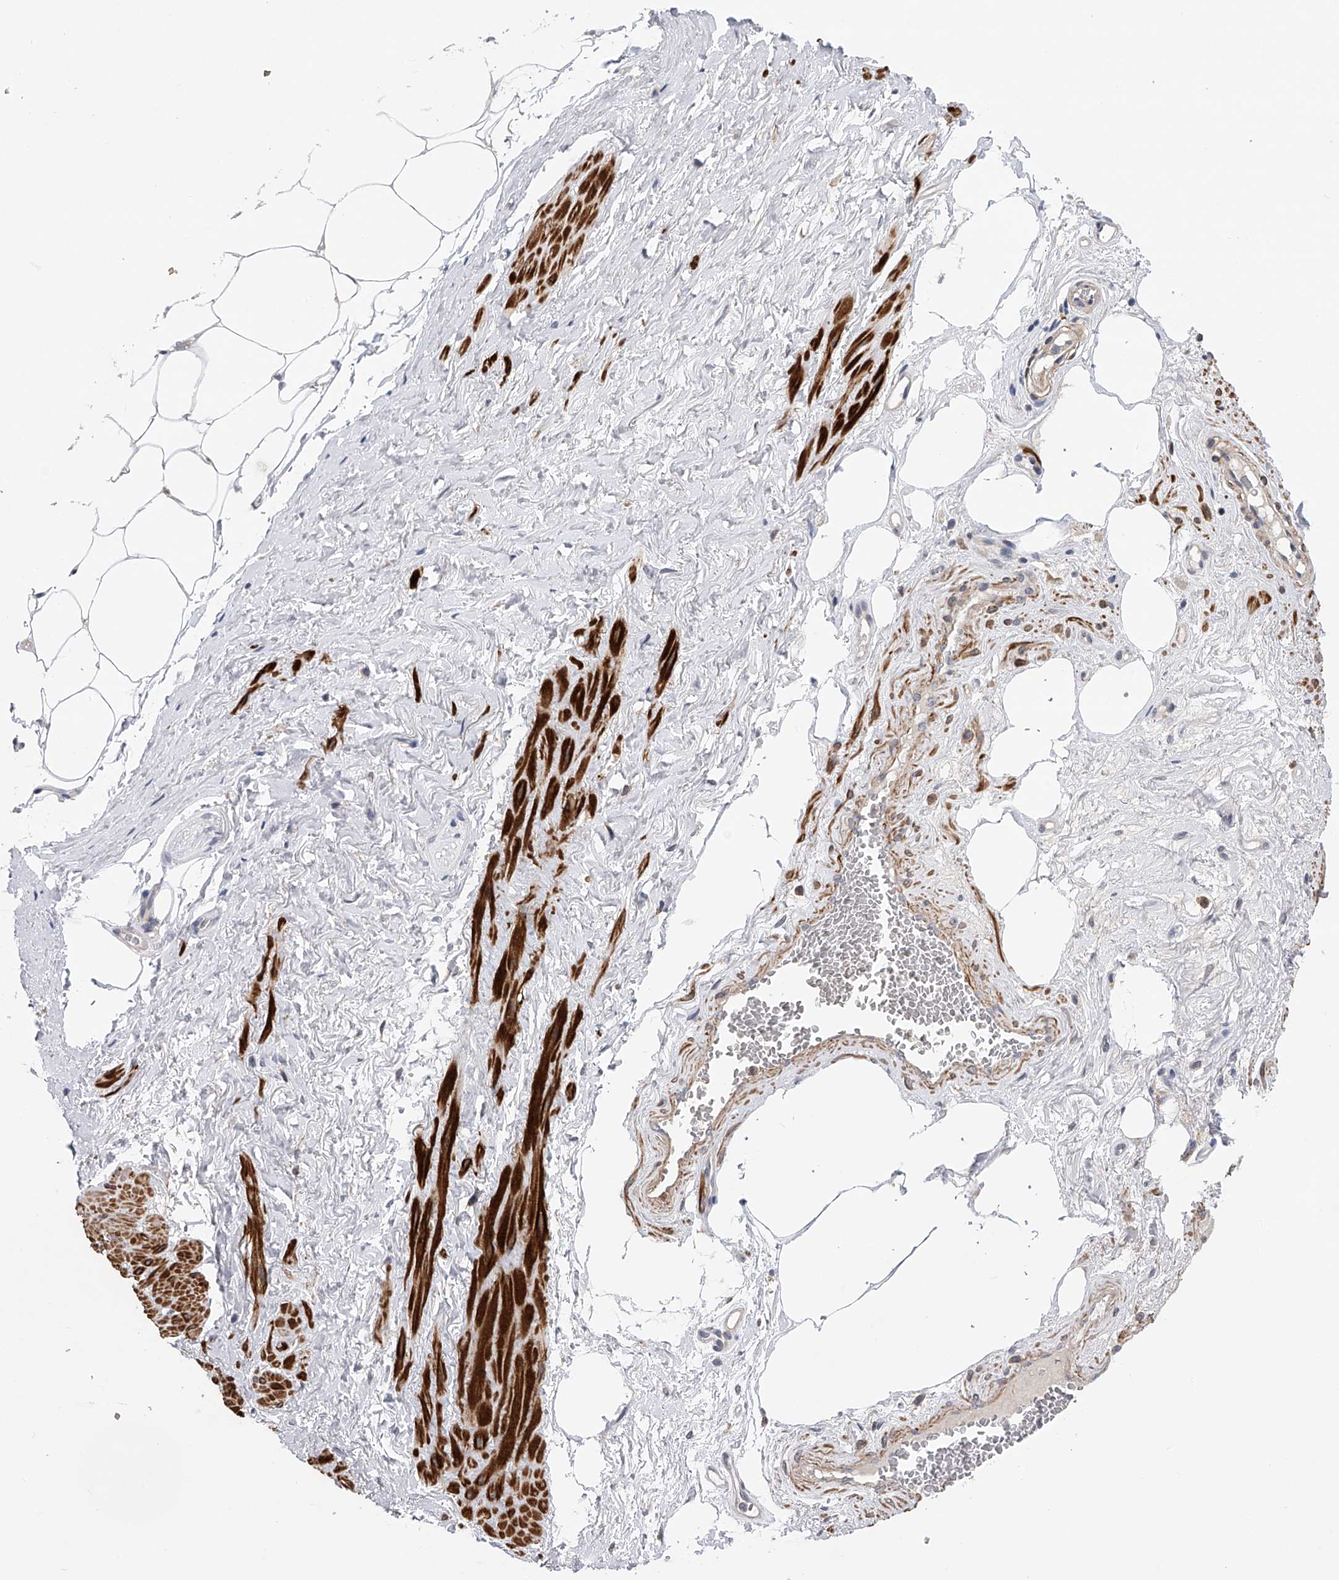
{"staining": {"intensity": "negative", "quantity": "none", "location": "none"}, "tissue": "adipose tissue", "cell_type": "Adipocytes", "image_type": "normal", "snomed": [{"axis": "morphology", "description": "Normal tissue, NOS"}, {"axis": "morphology", "description": "Adenocarcinoma, Low grade"}, {"axis": "topography", "description": "Prostate"}, {"axis": "topography", "description": "Peripheral nerve tissue"}], "caption": "Adipose tissue stained for a protein using immunohistochemistry reveals no positivity adipocytes.", "gene": "SPOCK1", "patient": {"sex": "male", "age": 63}}